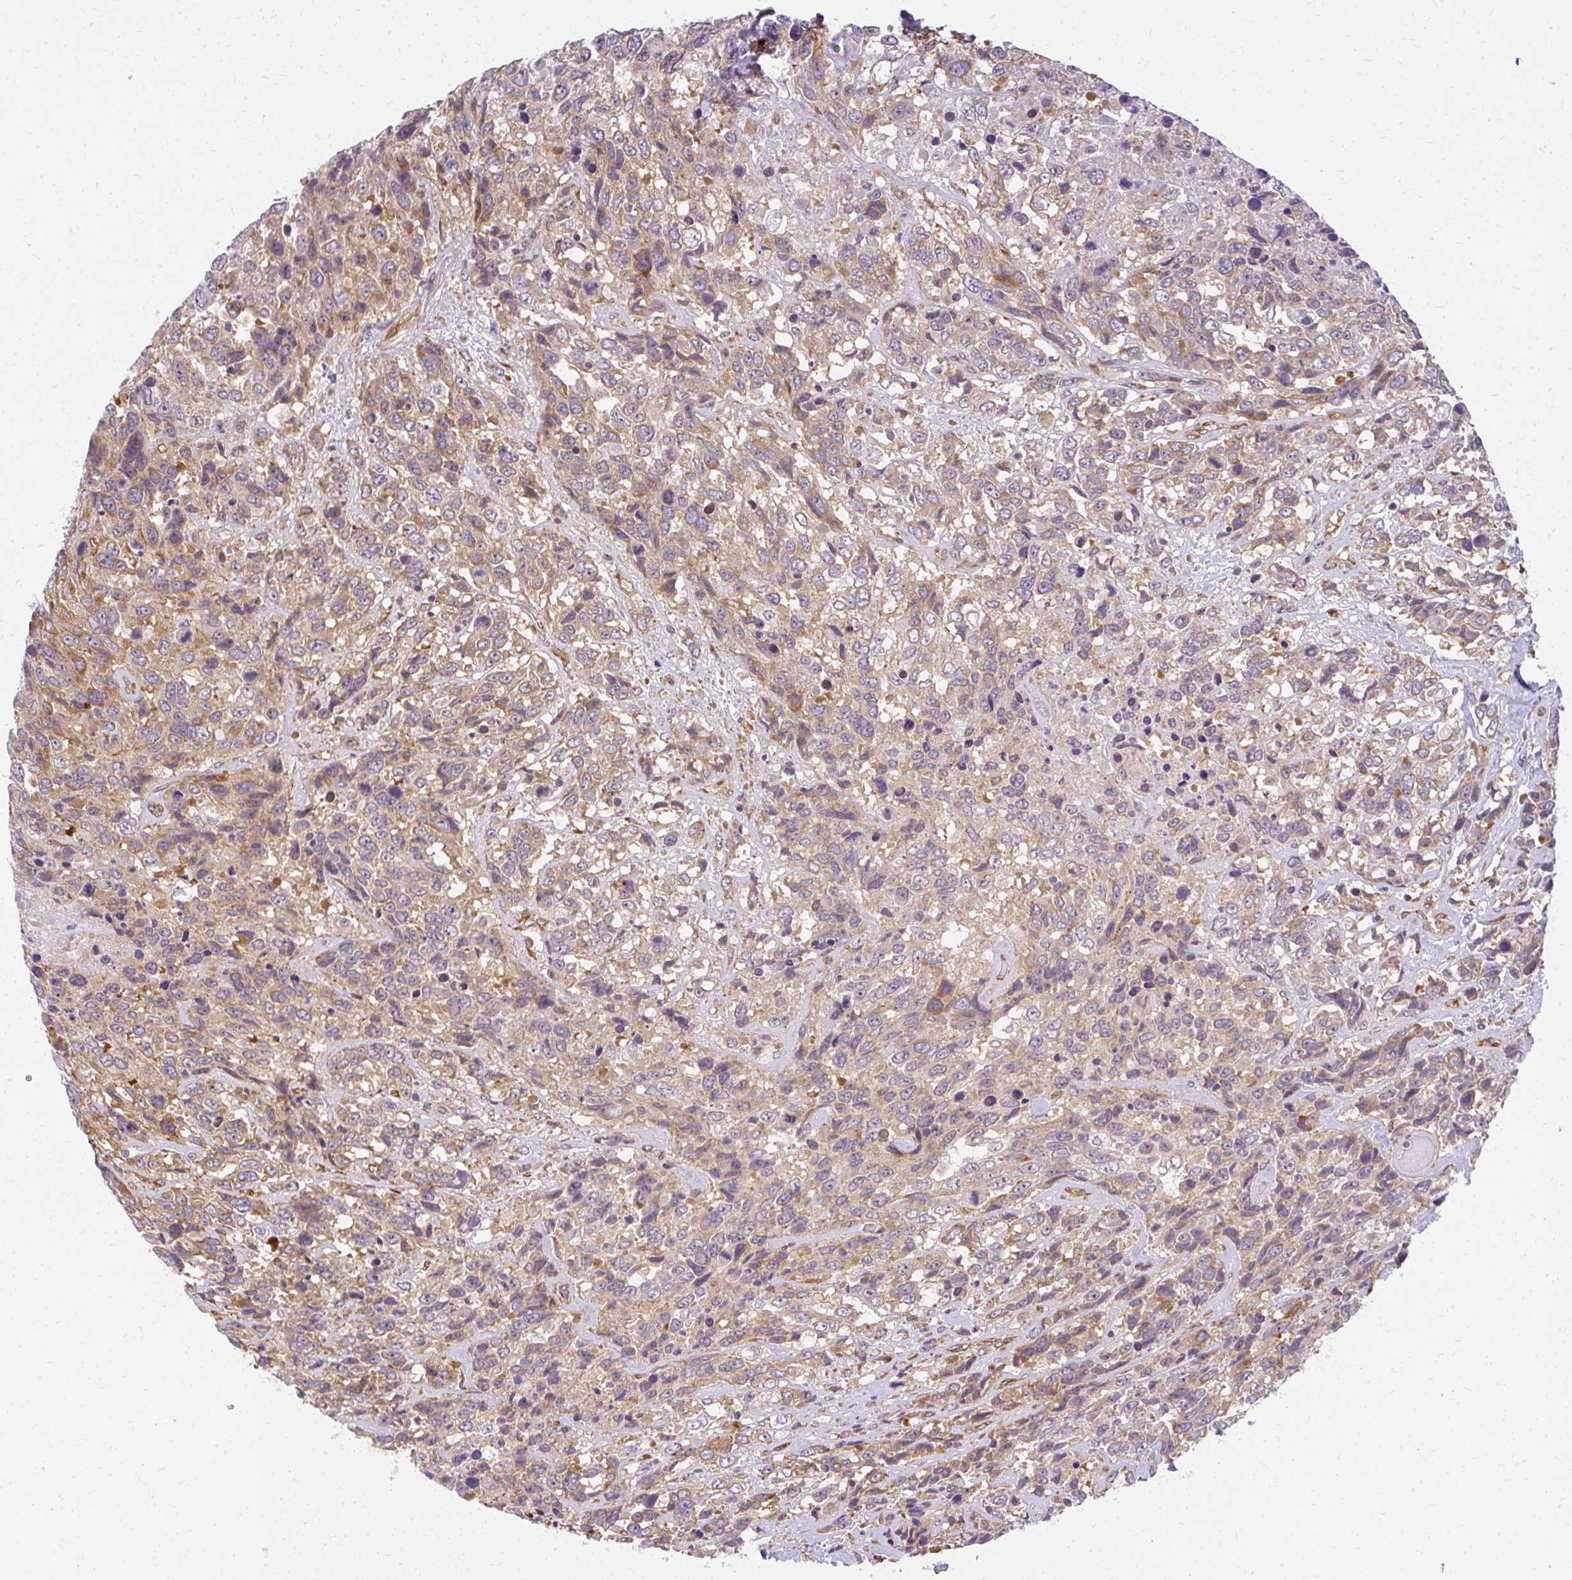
{"staining": {"intensity": "moderate", "quantity": "25%-75%", "location": "cytoplasmic/membranous"}, "tissue": "urothelial cancer", "cell_type": "Tumor cells", "image_type": "cancer", "snomed": [{"axis": "morphology", "description": "Urothelial carcinoma, High grade"}, {"axis": "topography", "description": "Urinary bladder"}], "caption": "A brown stain highlights moderate cytoplasmic/membranous expression of a protein in urothelial cancer tumor cells. (DAB (3,3'-diaminobenzidine) = brown stain, brightfield microscopy at high magnification).", "gene": "RSKR", "patient": {"sex": "female", "age": 70}}